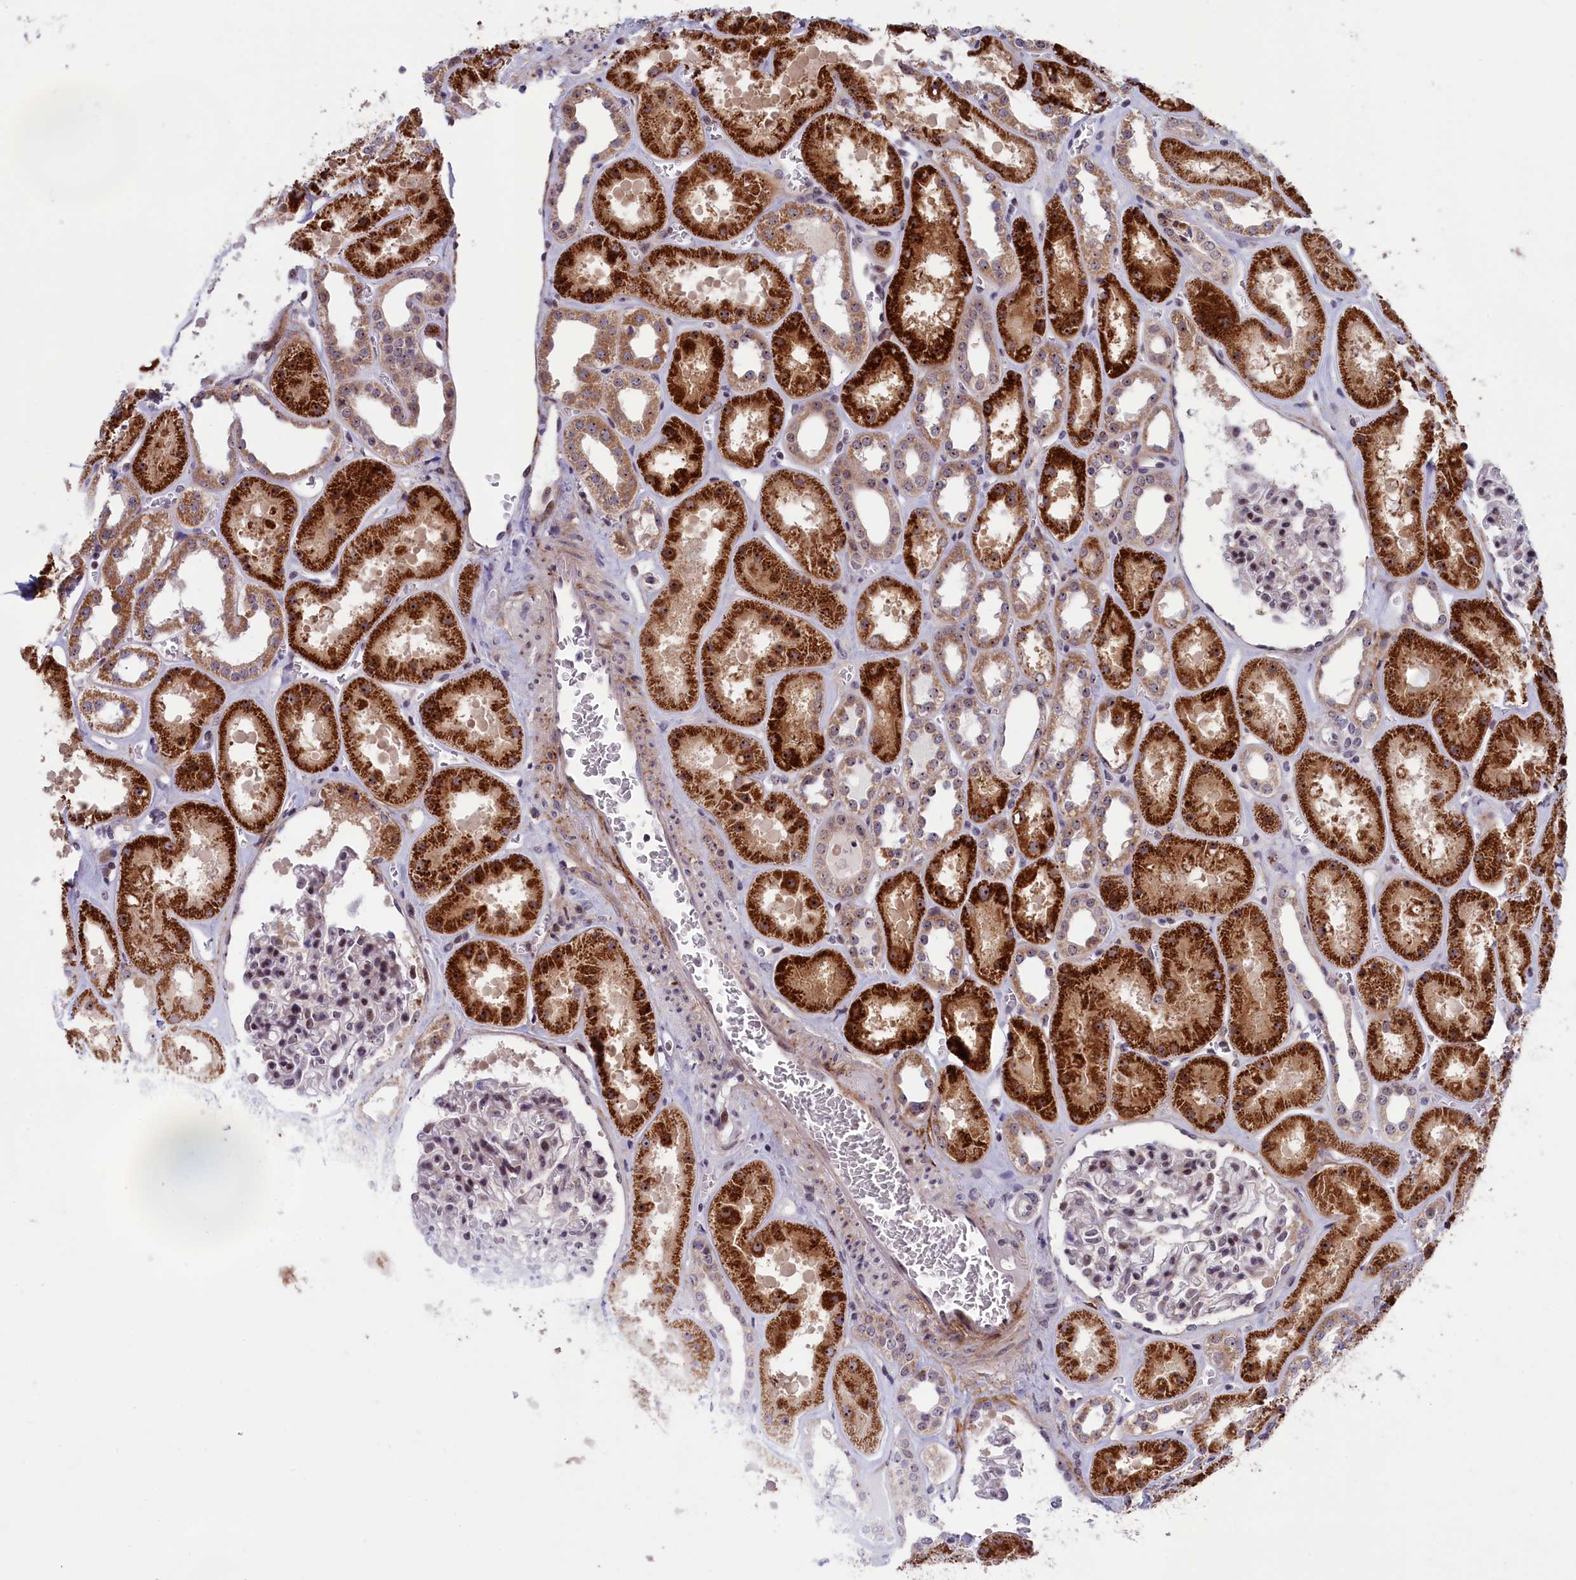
{"staining": {"intensity": "weak", "quantity": "25%-75%", "location": "cytoplasmic/membranous,nuclear"}, "tissue": "kidney", "cell_type": "Cells in glomeruli", "image_type": "normal", "snomed": [{"axis": "morphology", "description": "Normal tissue, NOS"}, {"axis": "topography", "description": "Kidney"}], "caption": "An immunohistochemistry (IHC) micrograph of benign tissue is shown. Protein staining in brown labels weak cytoplasmic/membranous,nuclear positivity in kidney within cells in glomeruli.", "gene": "PPAN", "patient": {"sex": "female", "age": 41}}